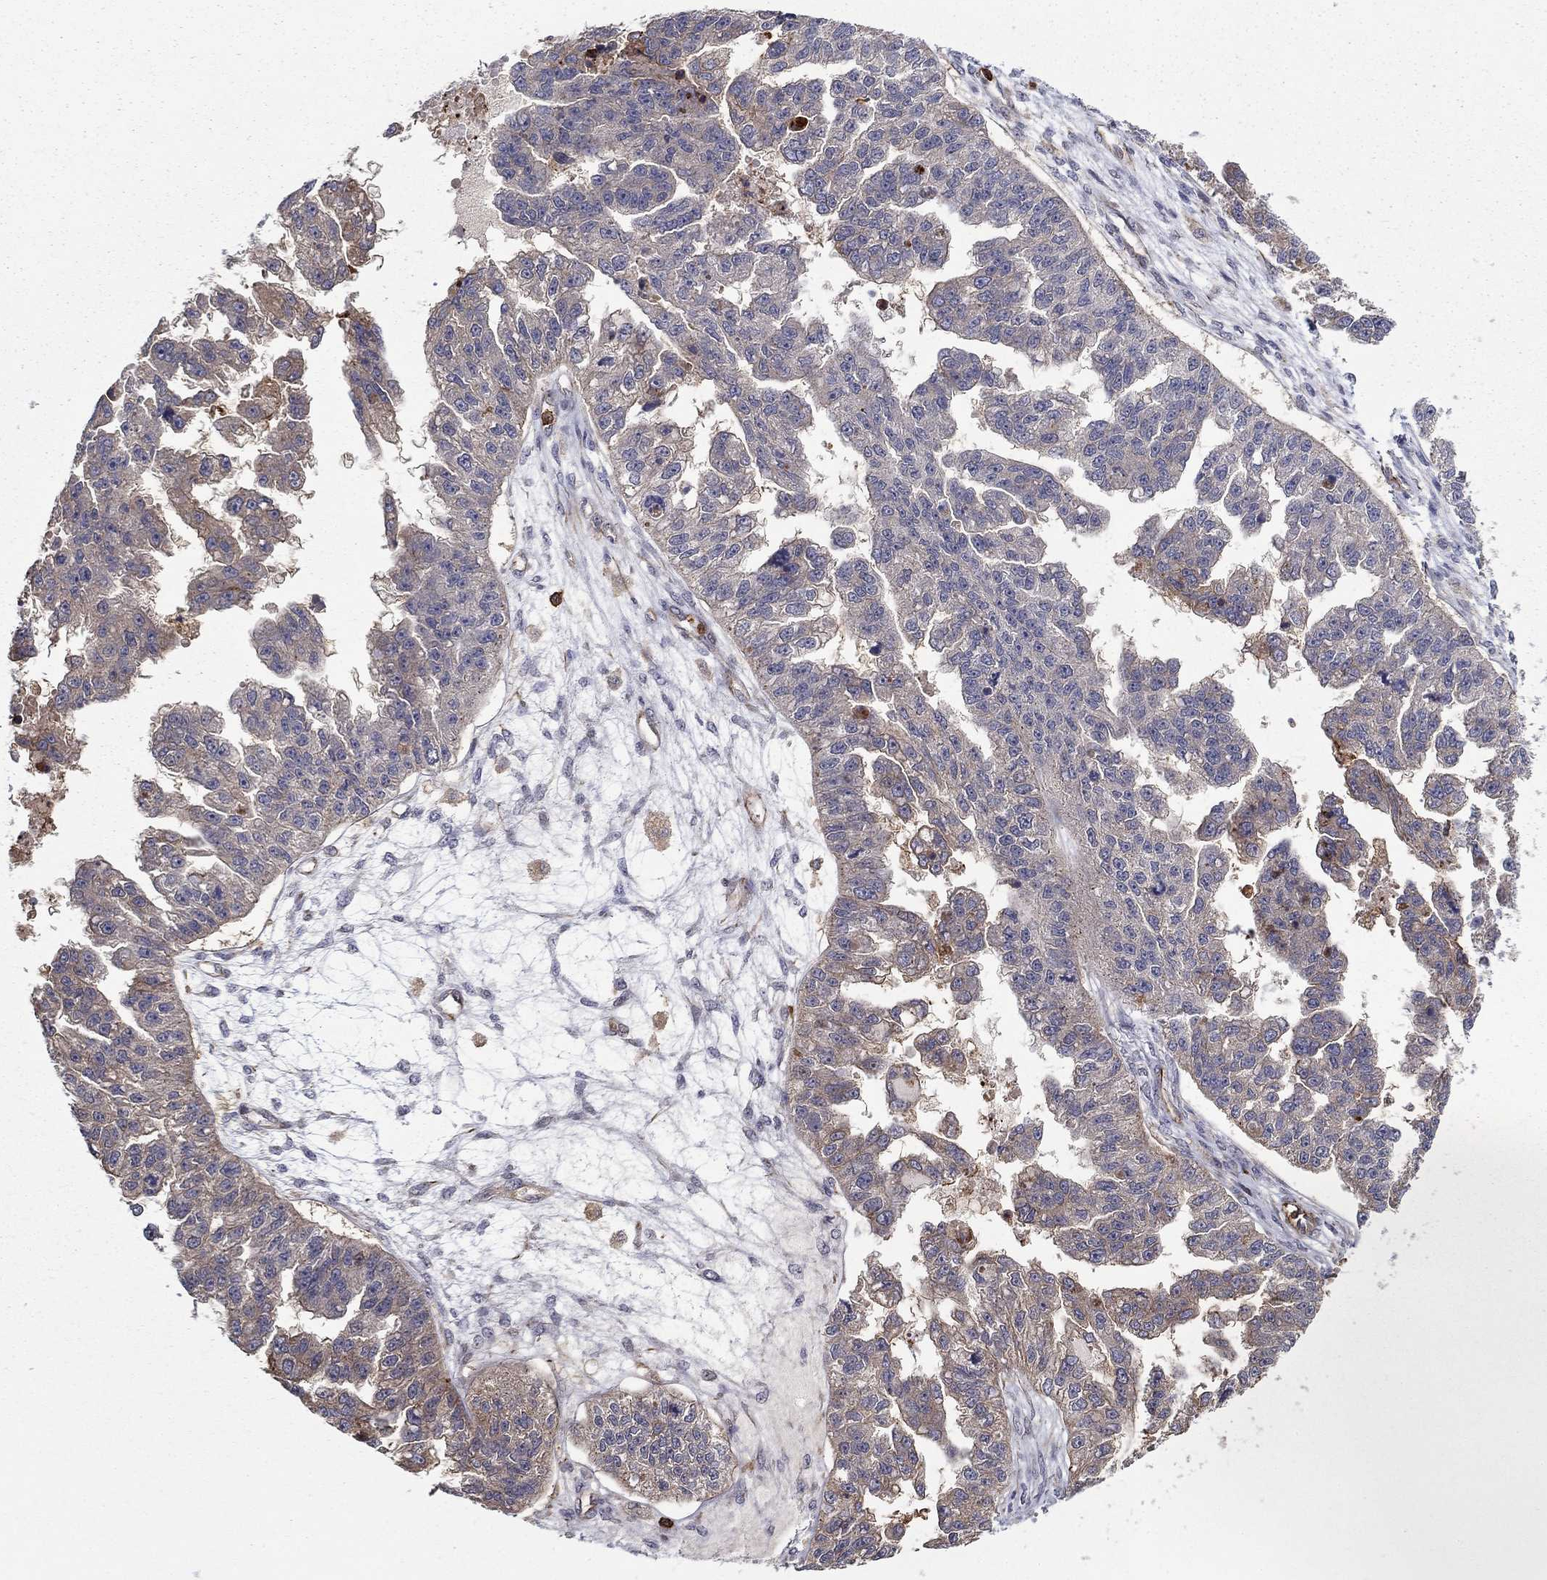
{"staining": {"intensity": "weak", "quantity": "<25%", "location": "cytoplasmic/membranous"}, "tissue": "ovarian cancer", "cell_type": "Tumor cells", "image_type": "cancer", "snomed": [{"axis": "morphology", "description": "Cystadenocarcinoma, serous, NOS"}, {"axis": "topography", "description": "Ovary"}], "caption": "This micrograph is of ovarian cancer stained with immunohistochemistry to label a protein in brown with the nuclei are counter-stained blue. There is no expression in tumor cells.", "gene": "ADM", "patient": {"sex": "female", "age": 58}}